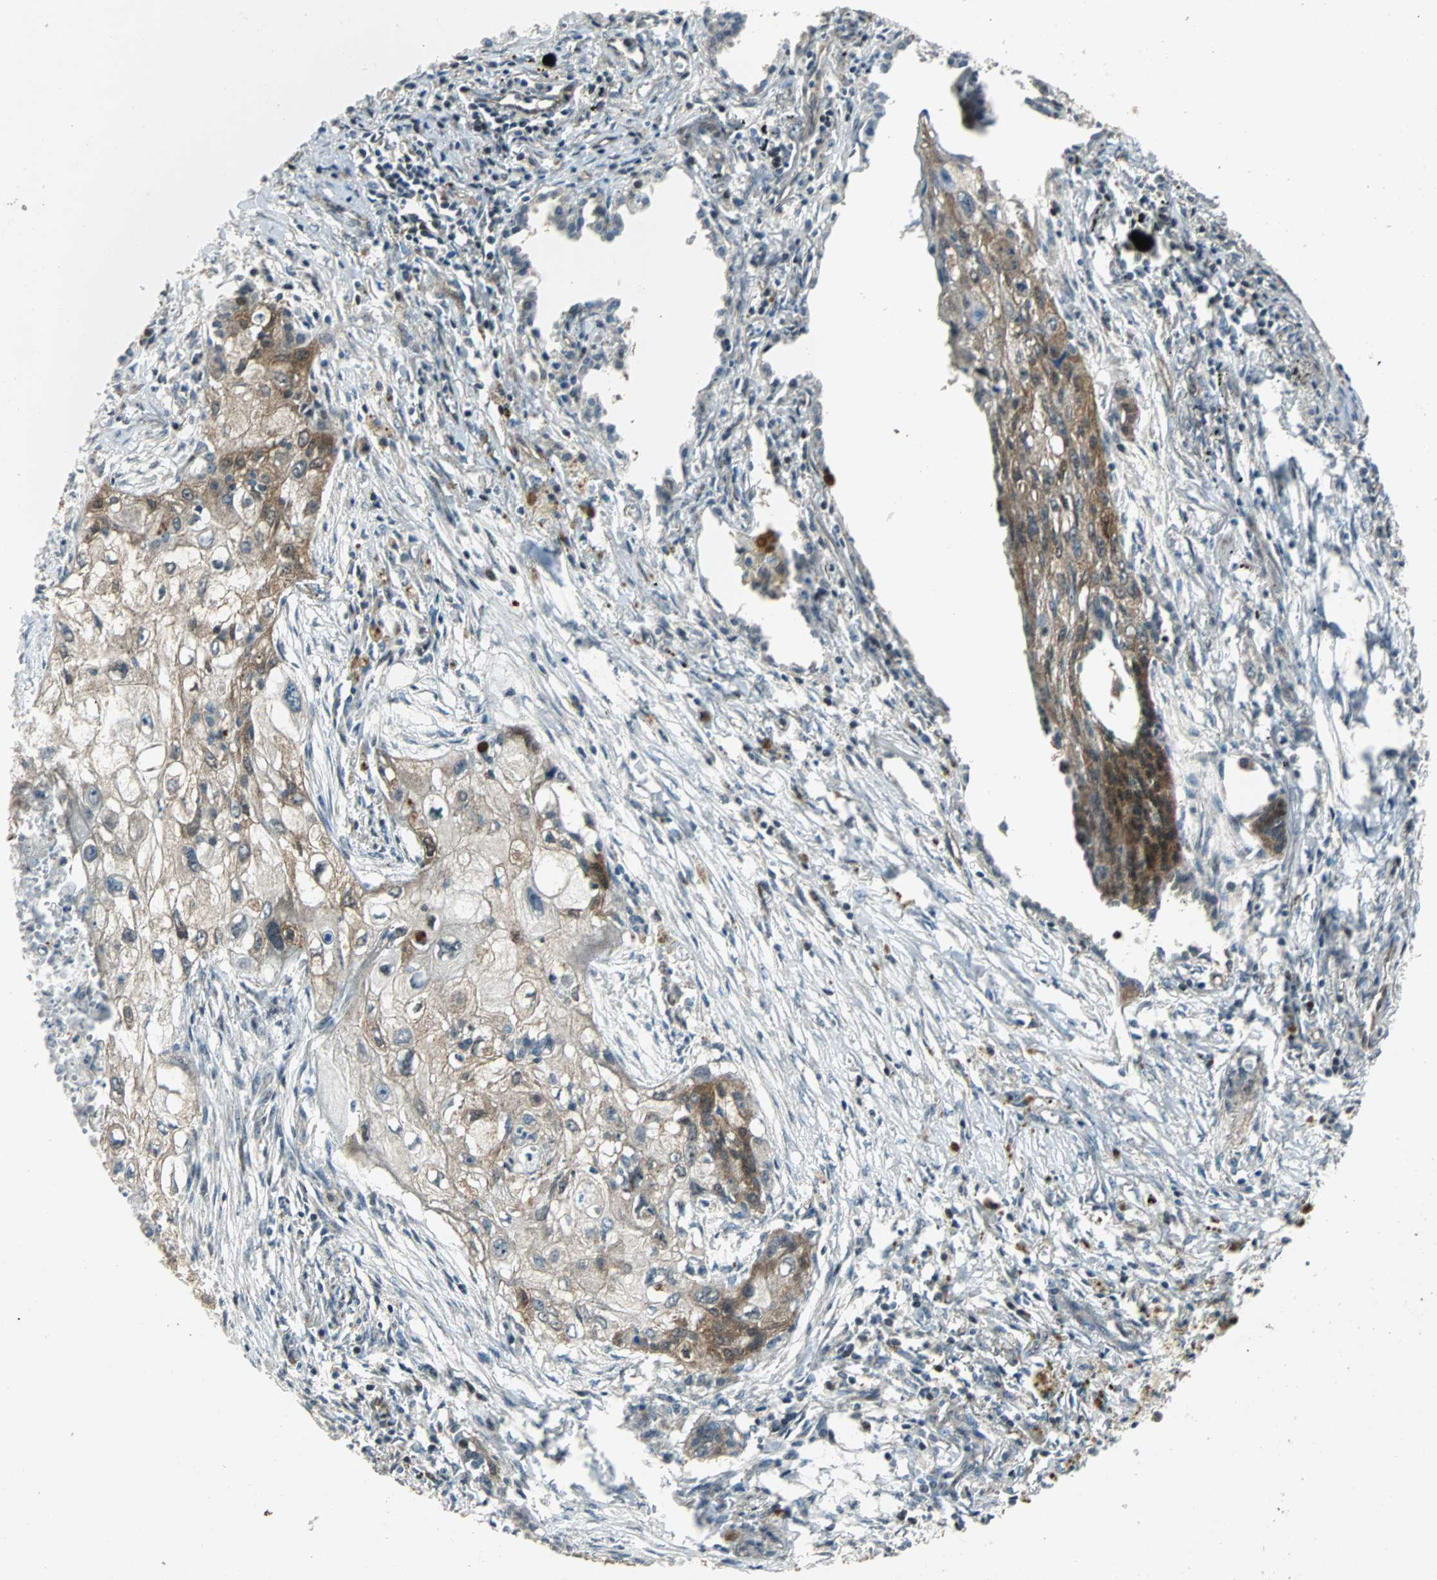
{"staining": {"intensity": "moderate", "quantity": ">75%", "location": "cytoplasmic/membranous"}, "tissue": "lung cancer", "cell_type": "Tumor cells", "image_type": "cancer", "snomed": [{"axis": "morphology", "description": "Squamous cell carcinoma, NOS"}, {"axis": "topography", "description": "Lung"}], "caption": "This is an image of IHC staining of squamous cell carcinoma (lung), which shows moderate positivity in the cytoplasmic/membranous of tumor cells.", "gene": "GSDMD", "patient": {"sex": "male", "age": 71}}